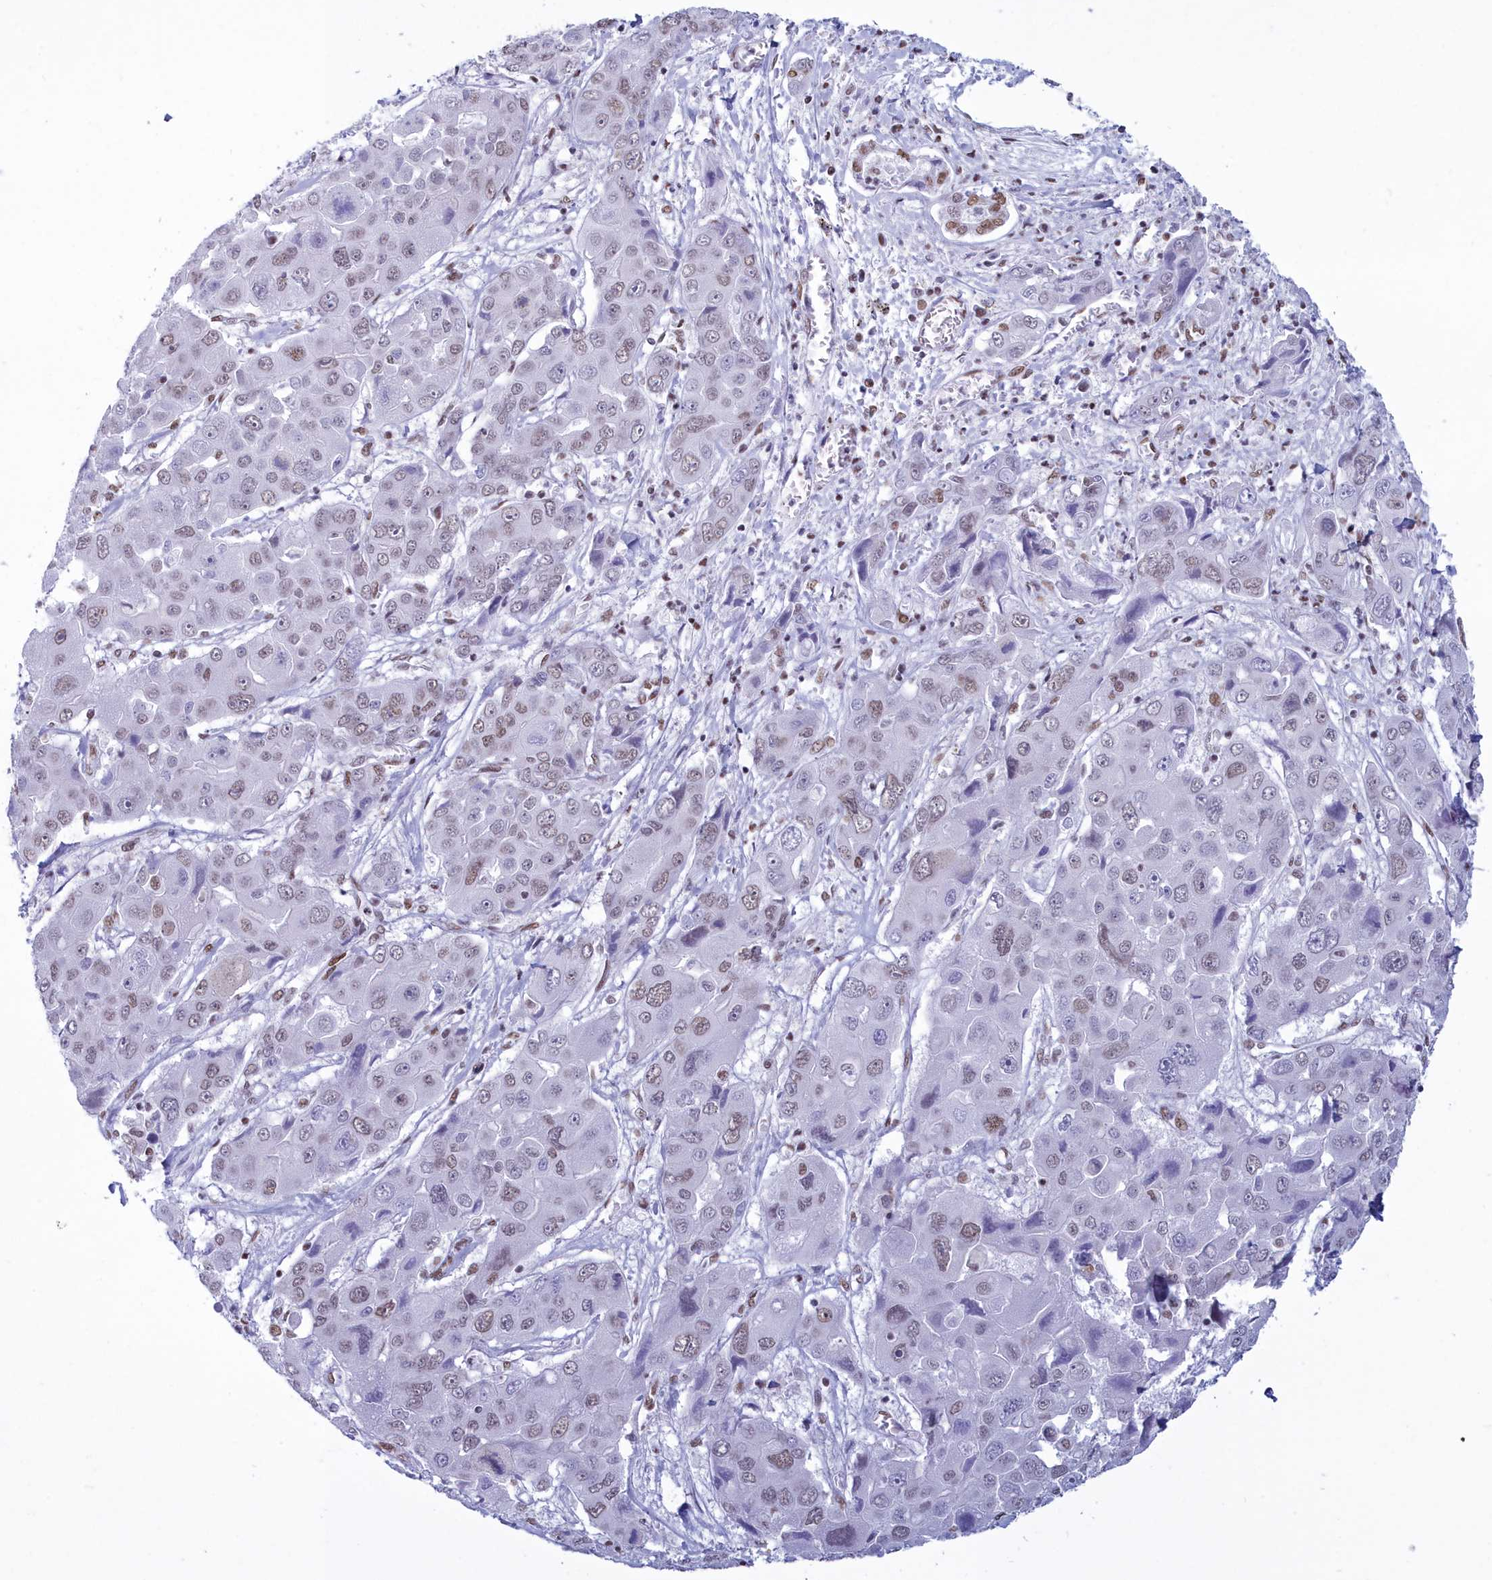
{"staining": {"intensity": "weak", "quantity": "25%-75%", "location": "nuclear"}, "tissue": "liver cancer", "cell_type": "Tumor cells", "image_type": "cancer", "snomed": [{"axis": "morphology", "description": "Cholangiocarcinoma"}, {"axis": "topography", "description": "Liver"}], "caption": "Immunohistochemical staining of liver cancer demonstrates low levels of weak nuclear protein positivity in about 25%-75% of tumor cells.", "gene": "CDC26", "patient": {"sex": "male", "age": 67}}